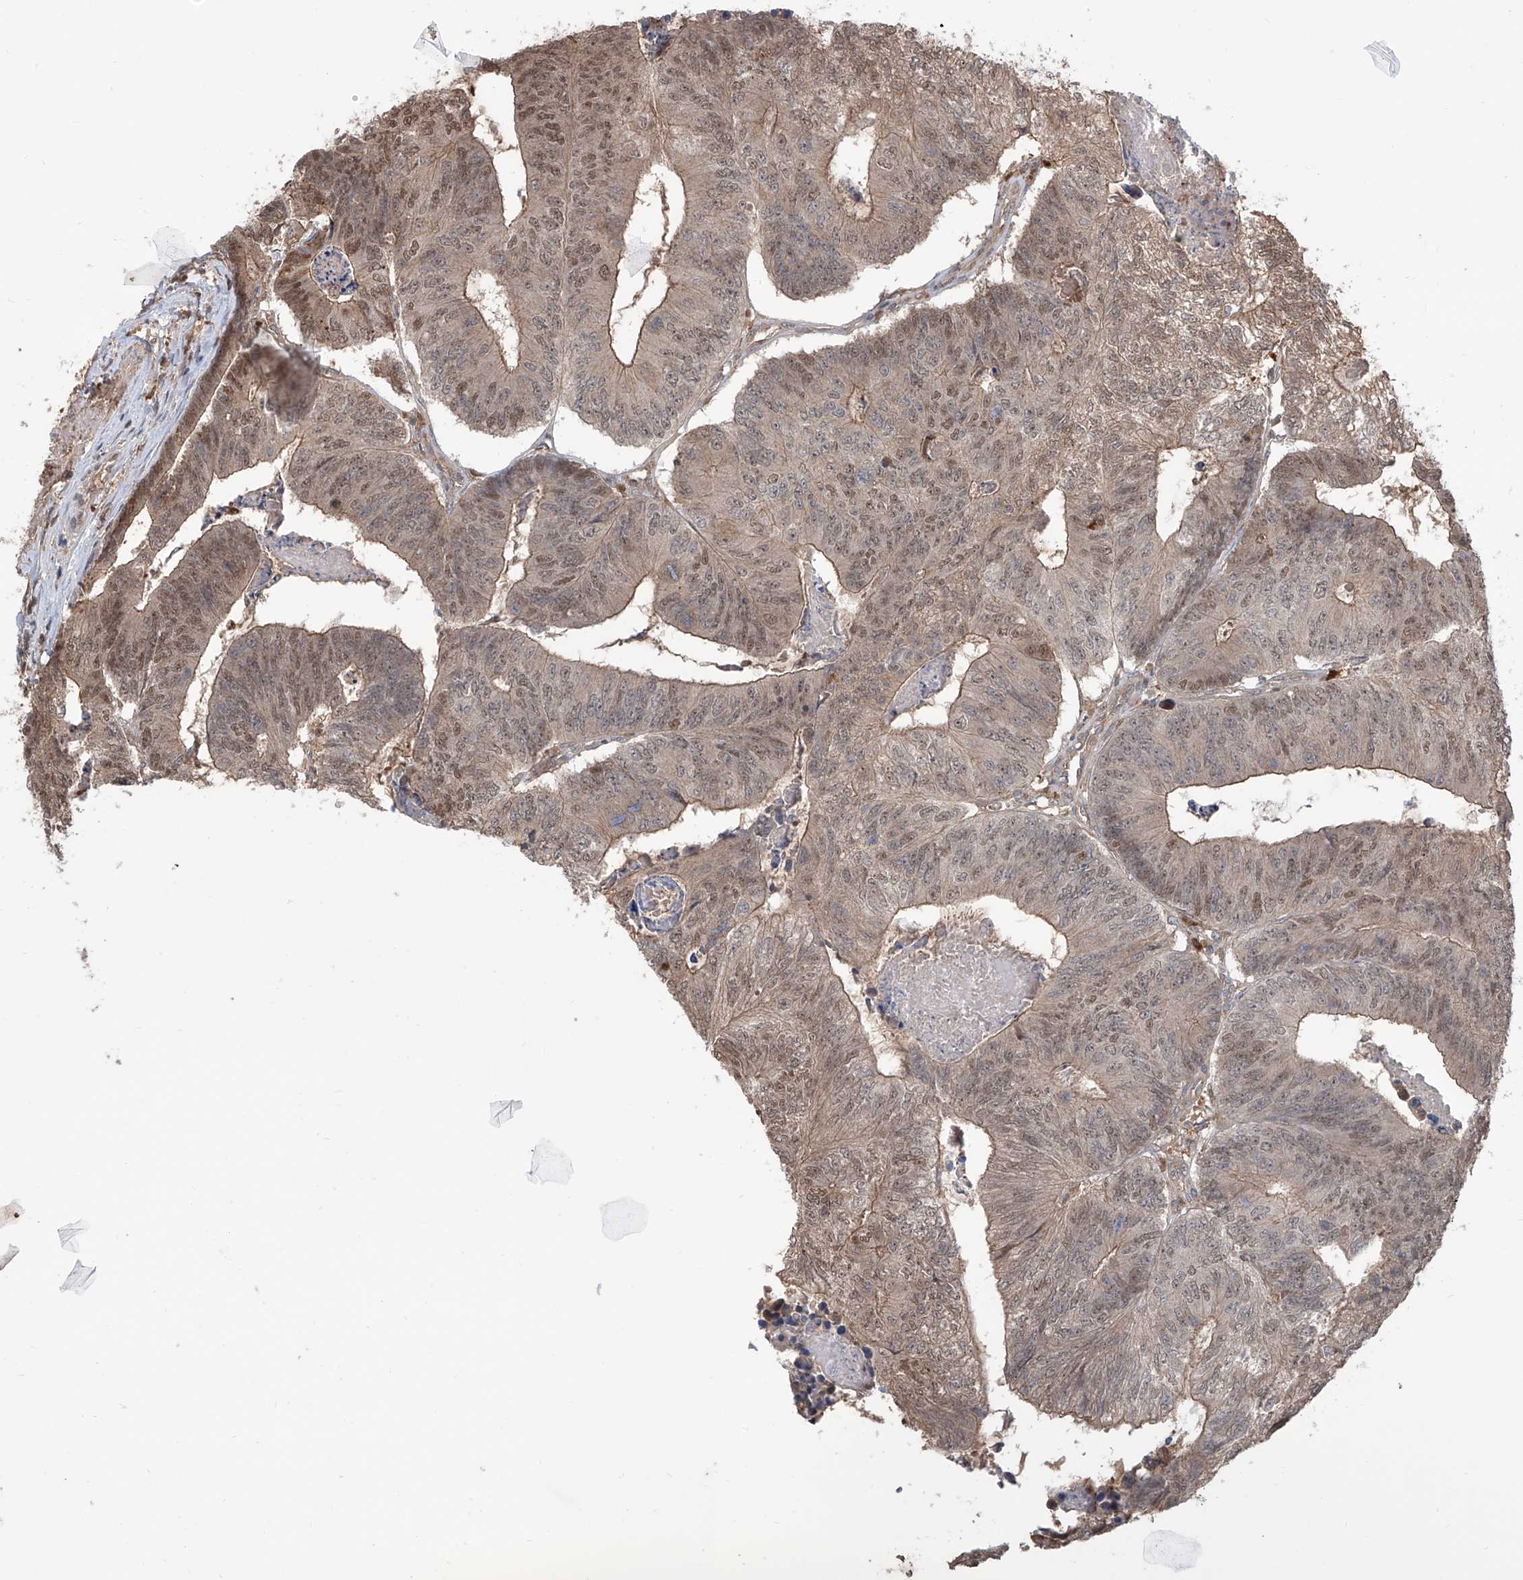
{"staining": {"intensity": "weak", "quantity": ">75%", "location": "cytoplasmic/membranous,nuclear"}, "tissue": "colorectal cancer", "cell_type": "Tumor cells", "image_type": "cancer", "snomed": [{"axis": "morphology", "description": "Adenocarcinoma, NOS"}, {"axis": "topography", "description": "Colon"}], "caption": "A photomicrograph showing weak cytoplasmic/membranous and nuclear expression in about >75% of tumor cells in colorectal cancer (adenocarcinoma), as visualized by brown immunohistochemical staining.", "gene": "HOXC8", "patient": {"sex": "female", "age": 67}}